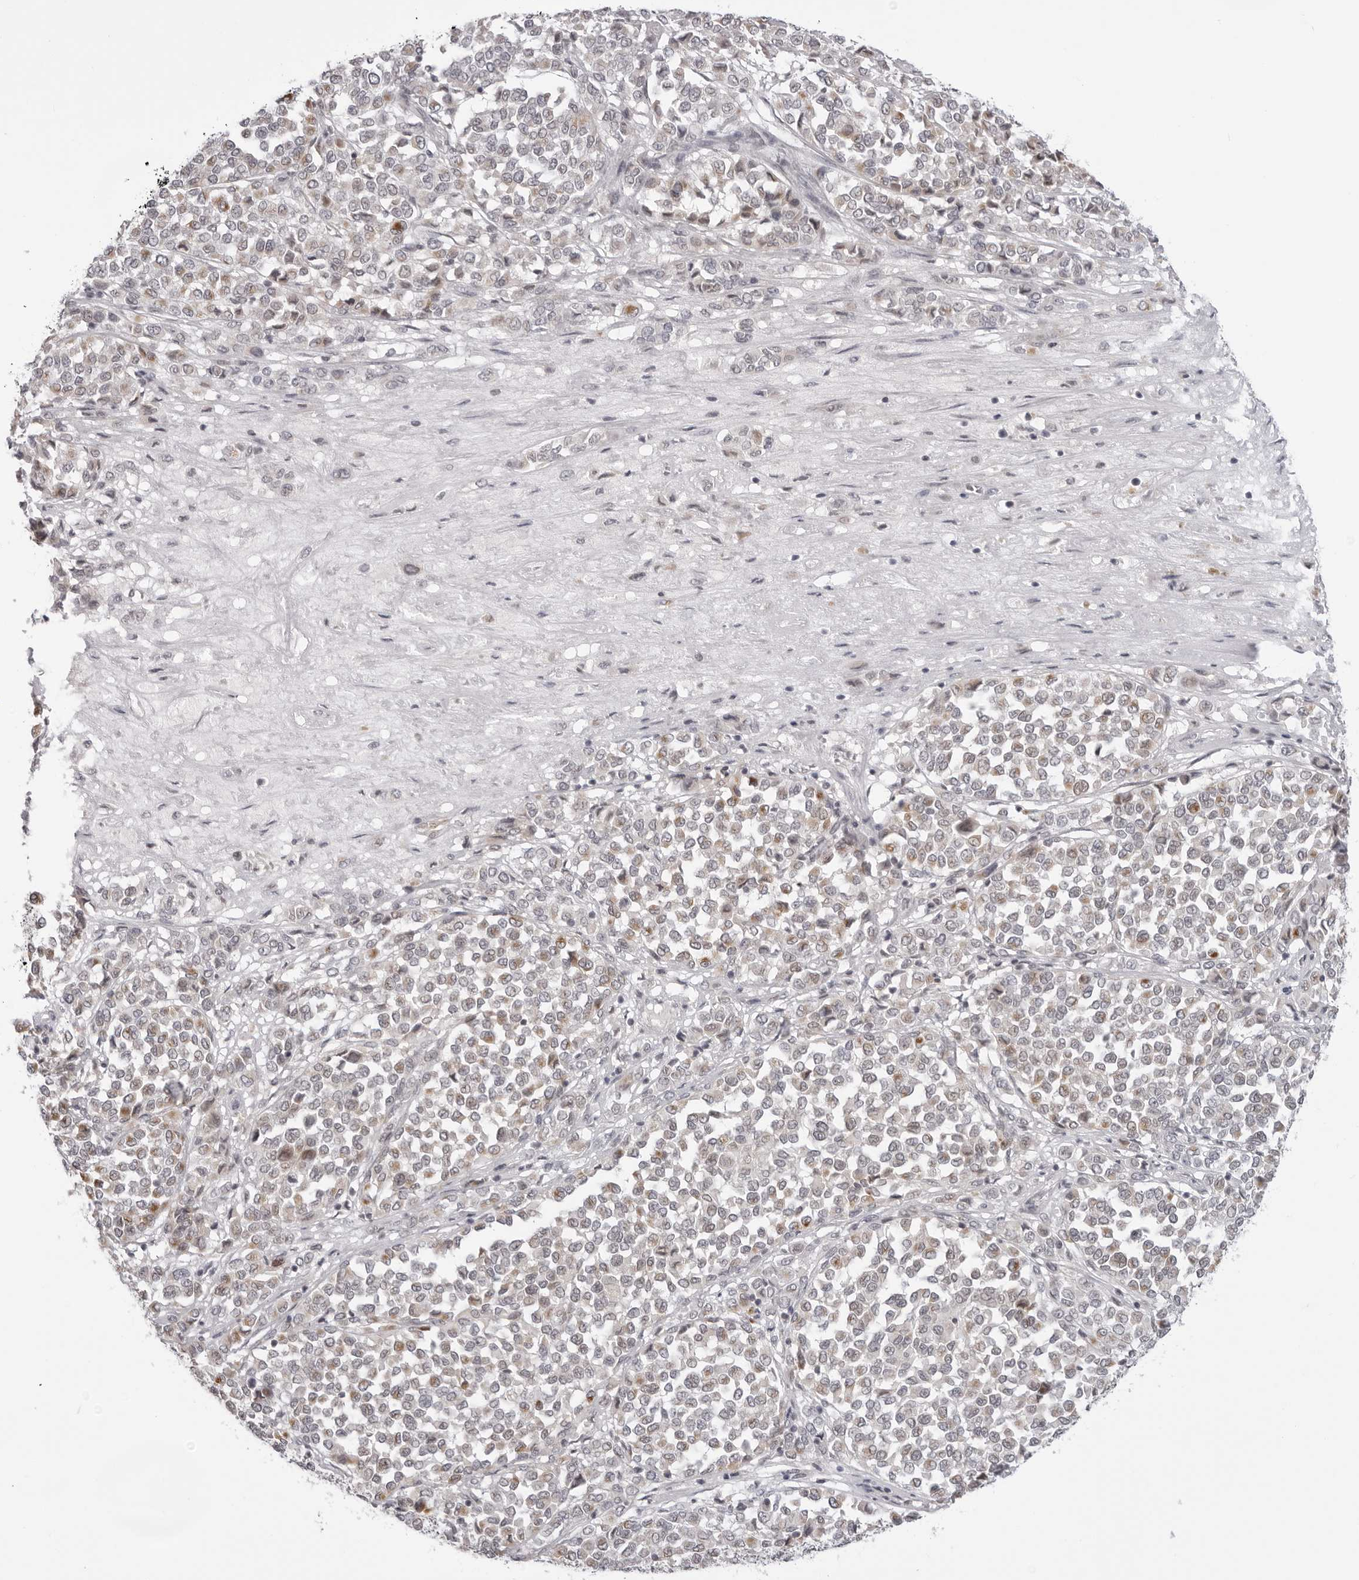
{"staining": {"intensity": "moderate", "quantity": "<25%", "location": "cytoplasmic/membranous"}, "tissue": "melanoma", "cell_type": "Tumor cells", "image_type": "cancer", "snomed": [{"axis": "morphology", "description": "Malignant melanoma, Metastatic site"}, {"axis": "topography", "description": "Pancreas"}], "caption": "Immunohistochemical staining of malignant melanoma (metastatic site) displays moderate cytoplasmic/membranous protein expression in approximately <25% of tumor cells.", "gene": "ACP6", "patient": {"sex": "female", "age": 30}}